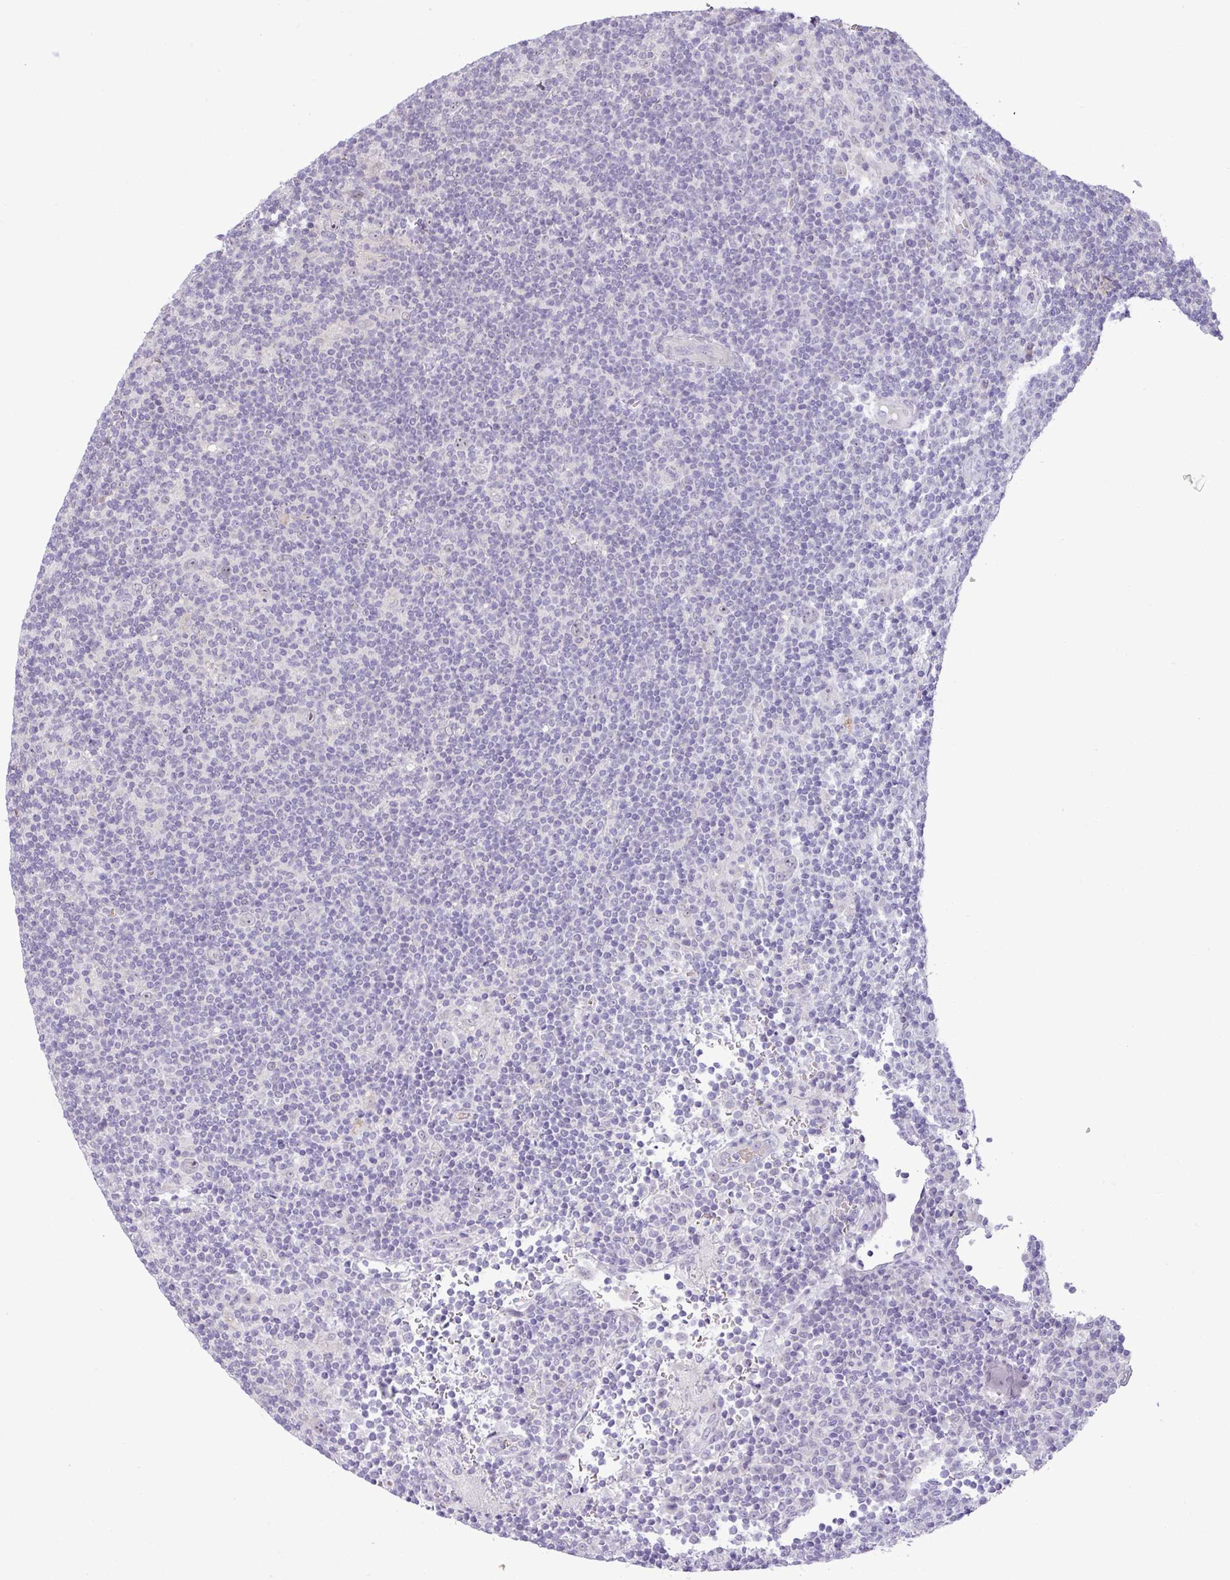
{"staining": {"intensity": "negative", "quantity": "none", "location": "none"}, "tissue": "lymphoma", "cell_type": "Tumor cells", "image_type": "cancer", "snomed": [{"axis": "morphology", "description": "Hodgkin's disease, NOS"}, {"axis": "topography", "description": "Lymph node"}], "caption": "A high-resolution histopathology image shows IHC staining of Hodgkin's disease, which displays no significant positivity in tumor cells.", "gene": "PARP2", "patient": {"sex": "female", "age": 57}}